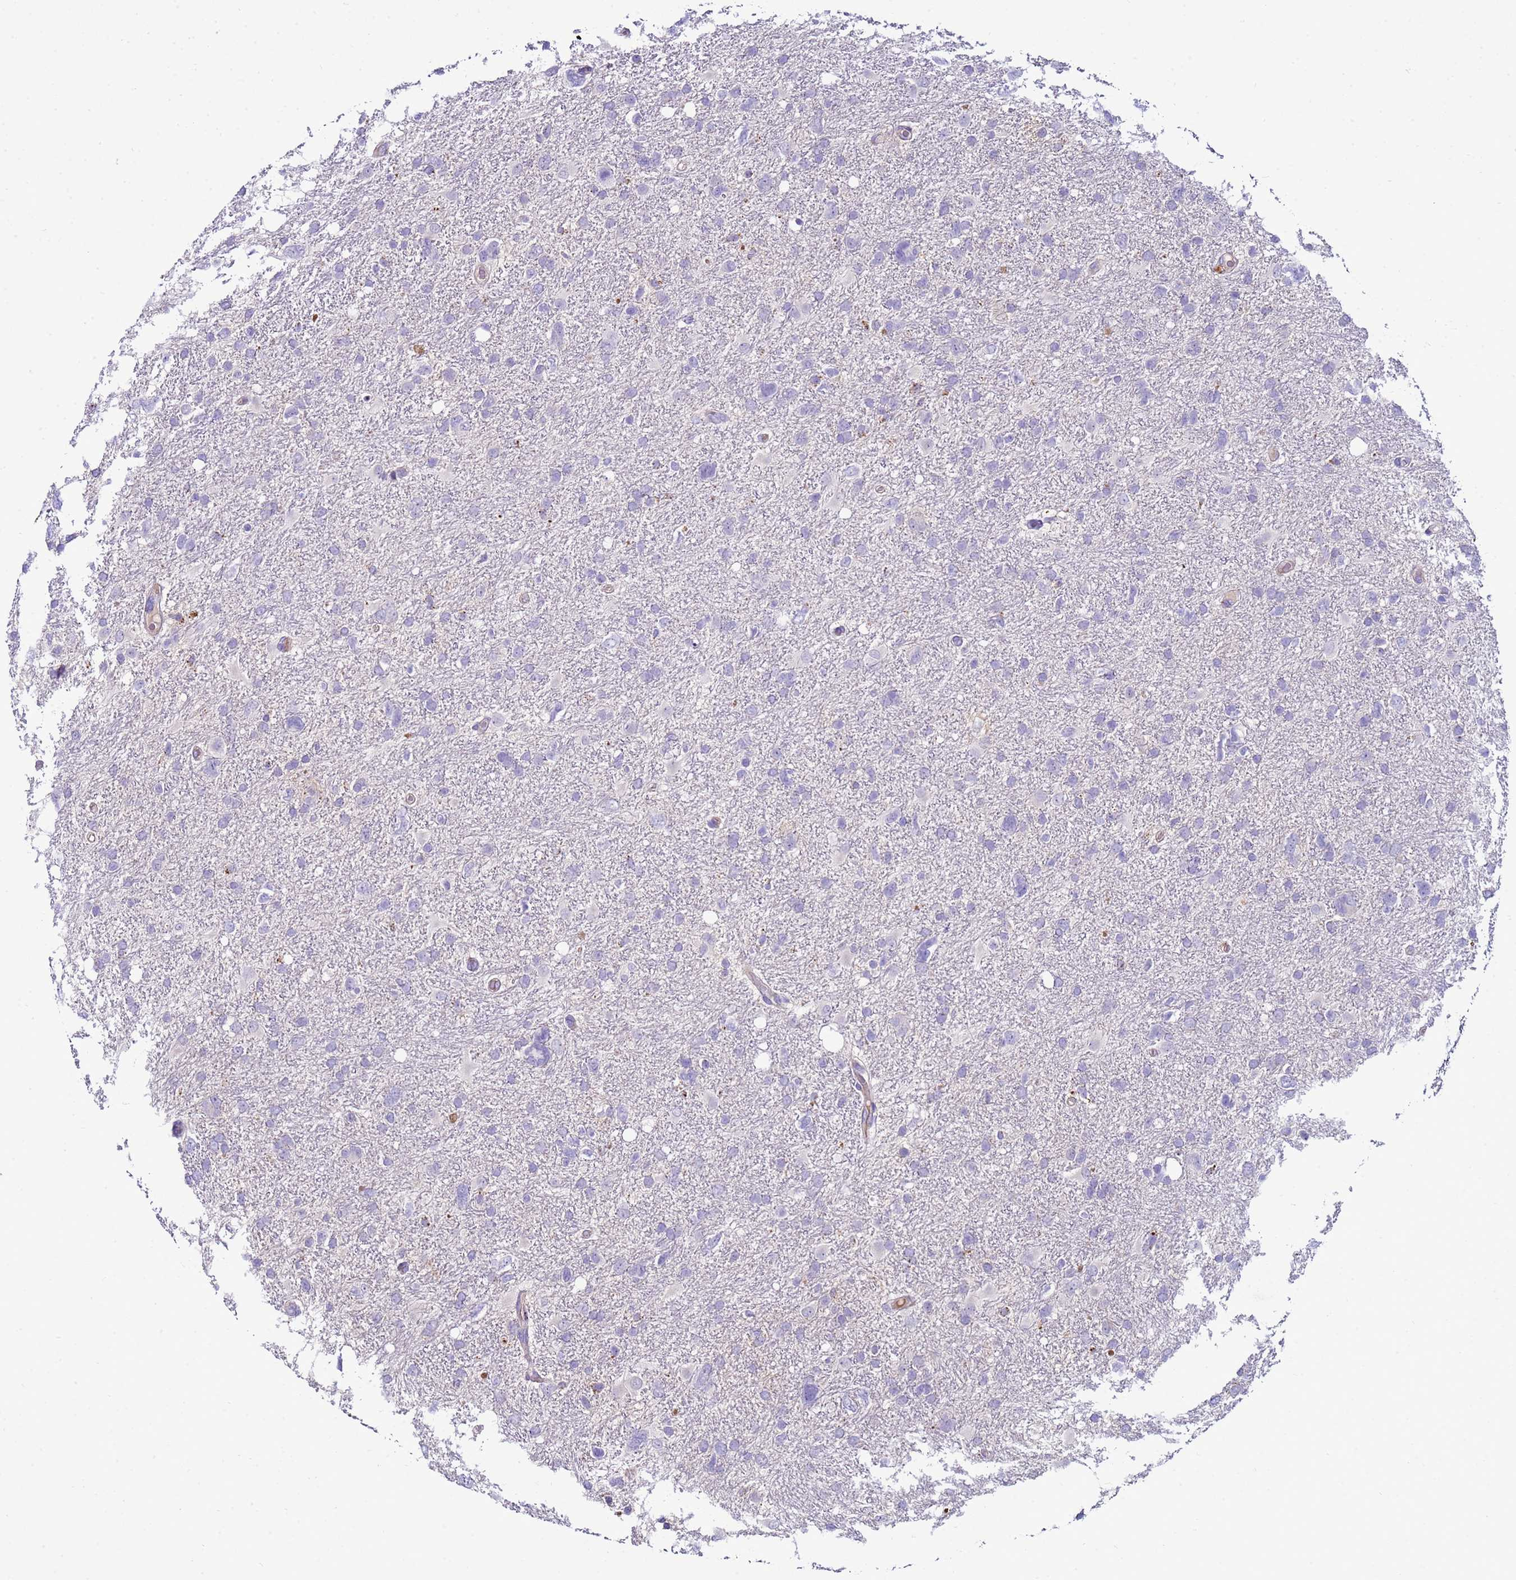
{"staining": {"intensity": "negative", "quantity": "none", "location": "none"}, "tissue": "glioma", "cell_type": "Tumor cells", "image_type": "cancer", "snomed": [{"axis": "morphology", "description": "Glioma, malignant, High grade"}, {"axis": "topography", "description": "Brain"}], "caption": "A high-resolution histopathology image shows immunohistochemistry (IHC) staining of glioma, which reveals no significant positivity in tumor cells.", "gene": "NAT2", "patient": {"sex": "male", "age": 61}}